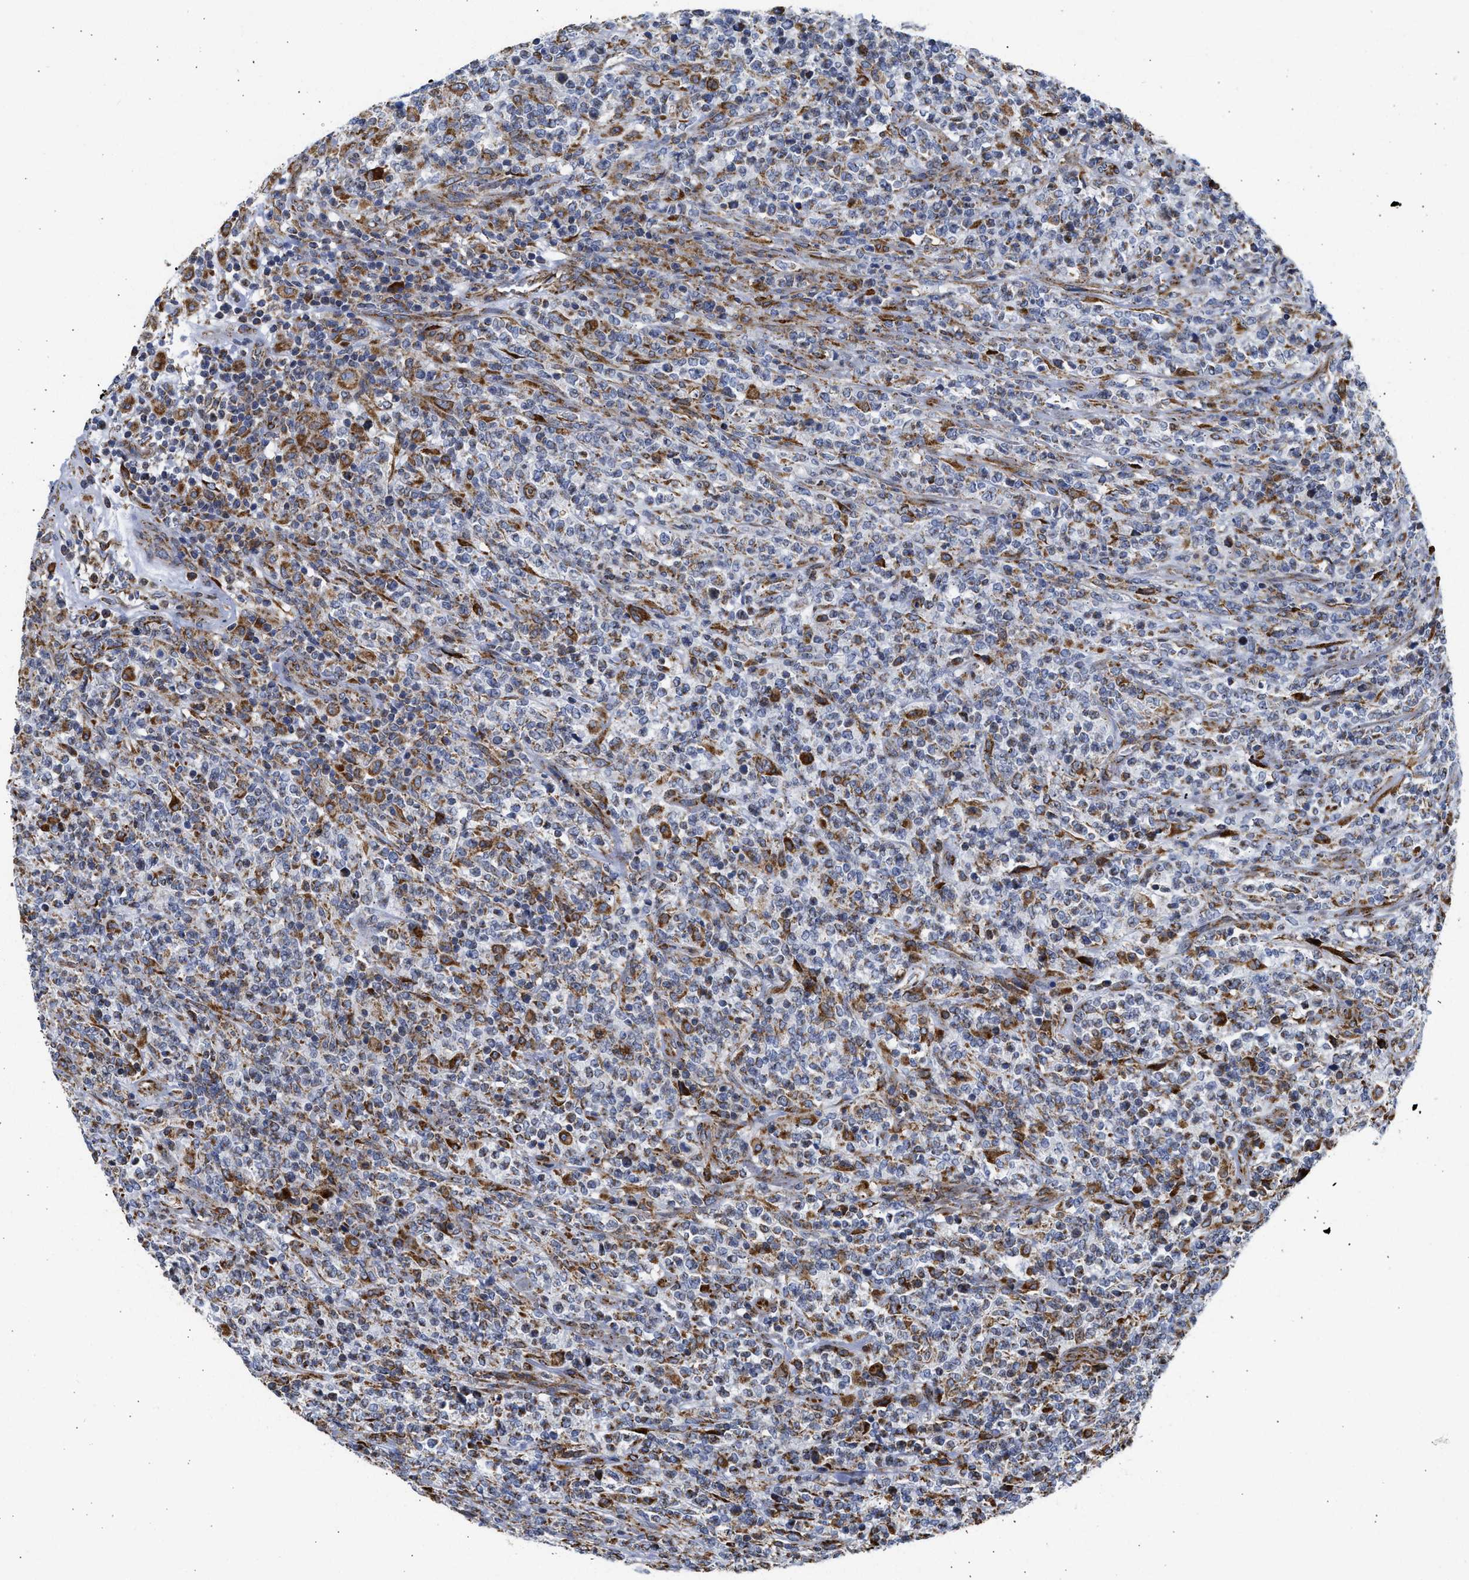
{"staining": {"intensity": "moderate", "quantity": "25%-75%", "location": "cytoplasmic/membranous"}, "tissue": "lymphoma", "cell_type": "Tumor cells", "image_type": "cancer", "snomed": [{"axis": "morphology", "description": "Malignant lymphoma, non-Hodgkin's type, High grade"}, {"axis": "topography", "description": "Soft tissue"}], "caption": "The photomicrograph demonstrates staining of lymphoma, revealing moderate cytoplasmic/membranous protein staining (brown color) within tumor cells. Immunohistochemistry (ihc) stains the protein in brown and the nuclei are stained blue.", "gene": "CYCS", "patient": {"sex": "male", "age": 18}}